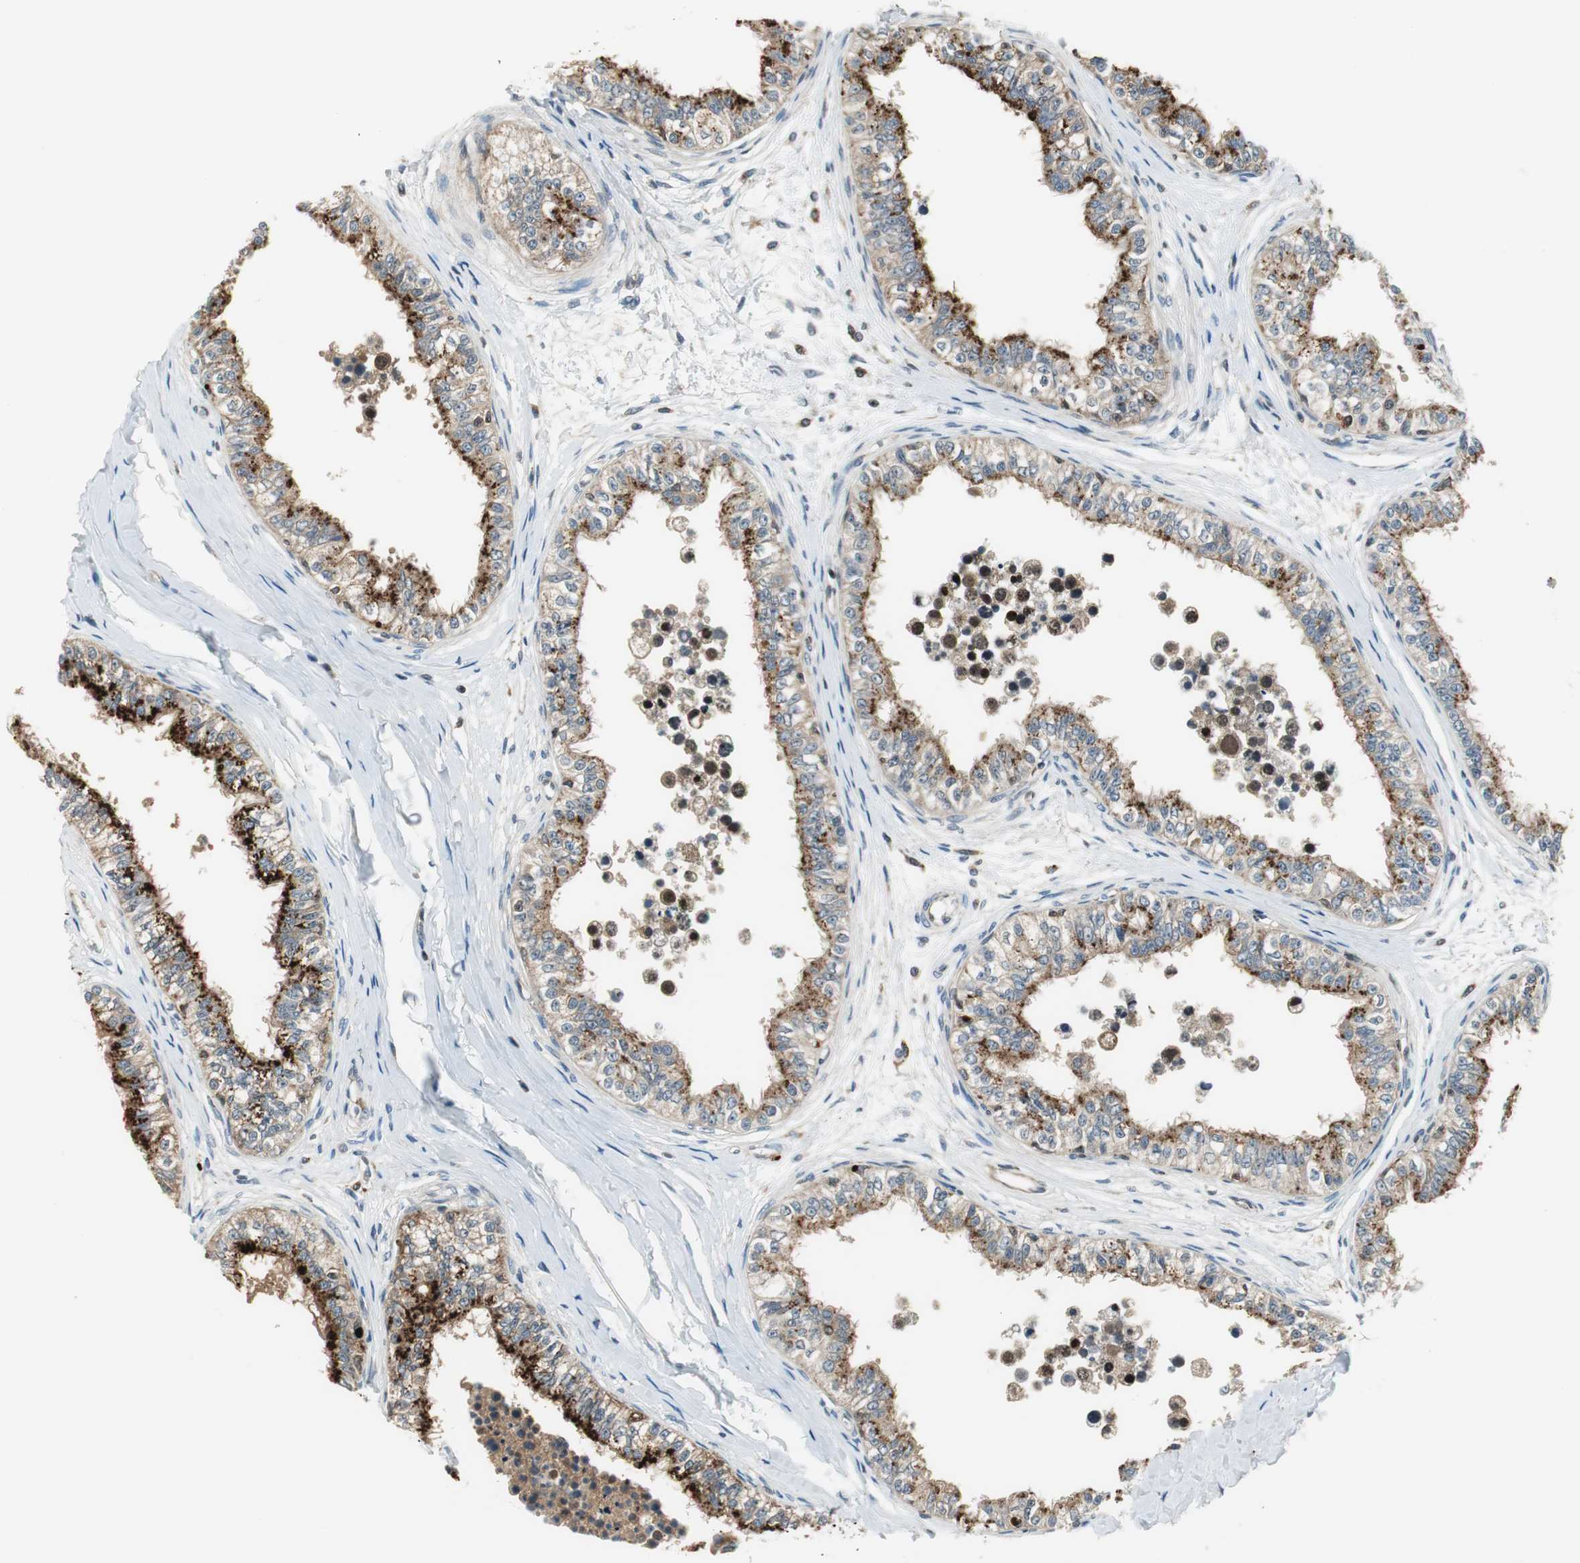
{"staining": {"intensity": "moderate", "quantity": "25%-75%", "location": "cytoplasmic/membranous"}, "tissue": "epididymis", "cell_type": "Glandular cells", "image_type": "normal", "snomed": [{"axis": "morphology", "description": "Normal tissue, NOS"}, {"axis": "morphology", "description": "Adenocarcinoma, metastatic, NOS"}, {"axis": "topography", "description": "Testis"}, {"axis": "topography", "description": "Epididymis"}], "caption": "A histopathology image showing moderate cytoplasmic/membranous expression in about 25%-75% of glandular cells in benign epididymis, as visualized by brown immunohistochemical staining.", "gene": "NCK1", "patient": {"sex": "male", "age": 26}}